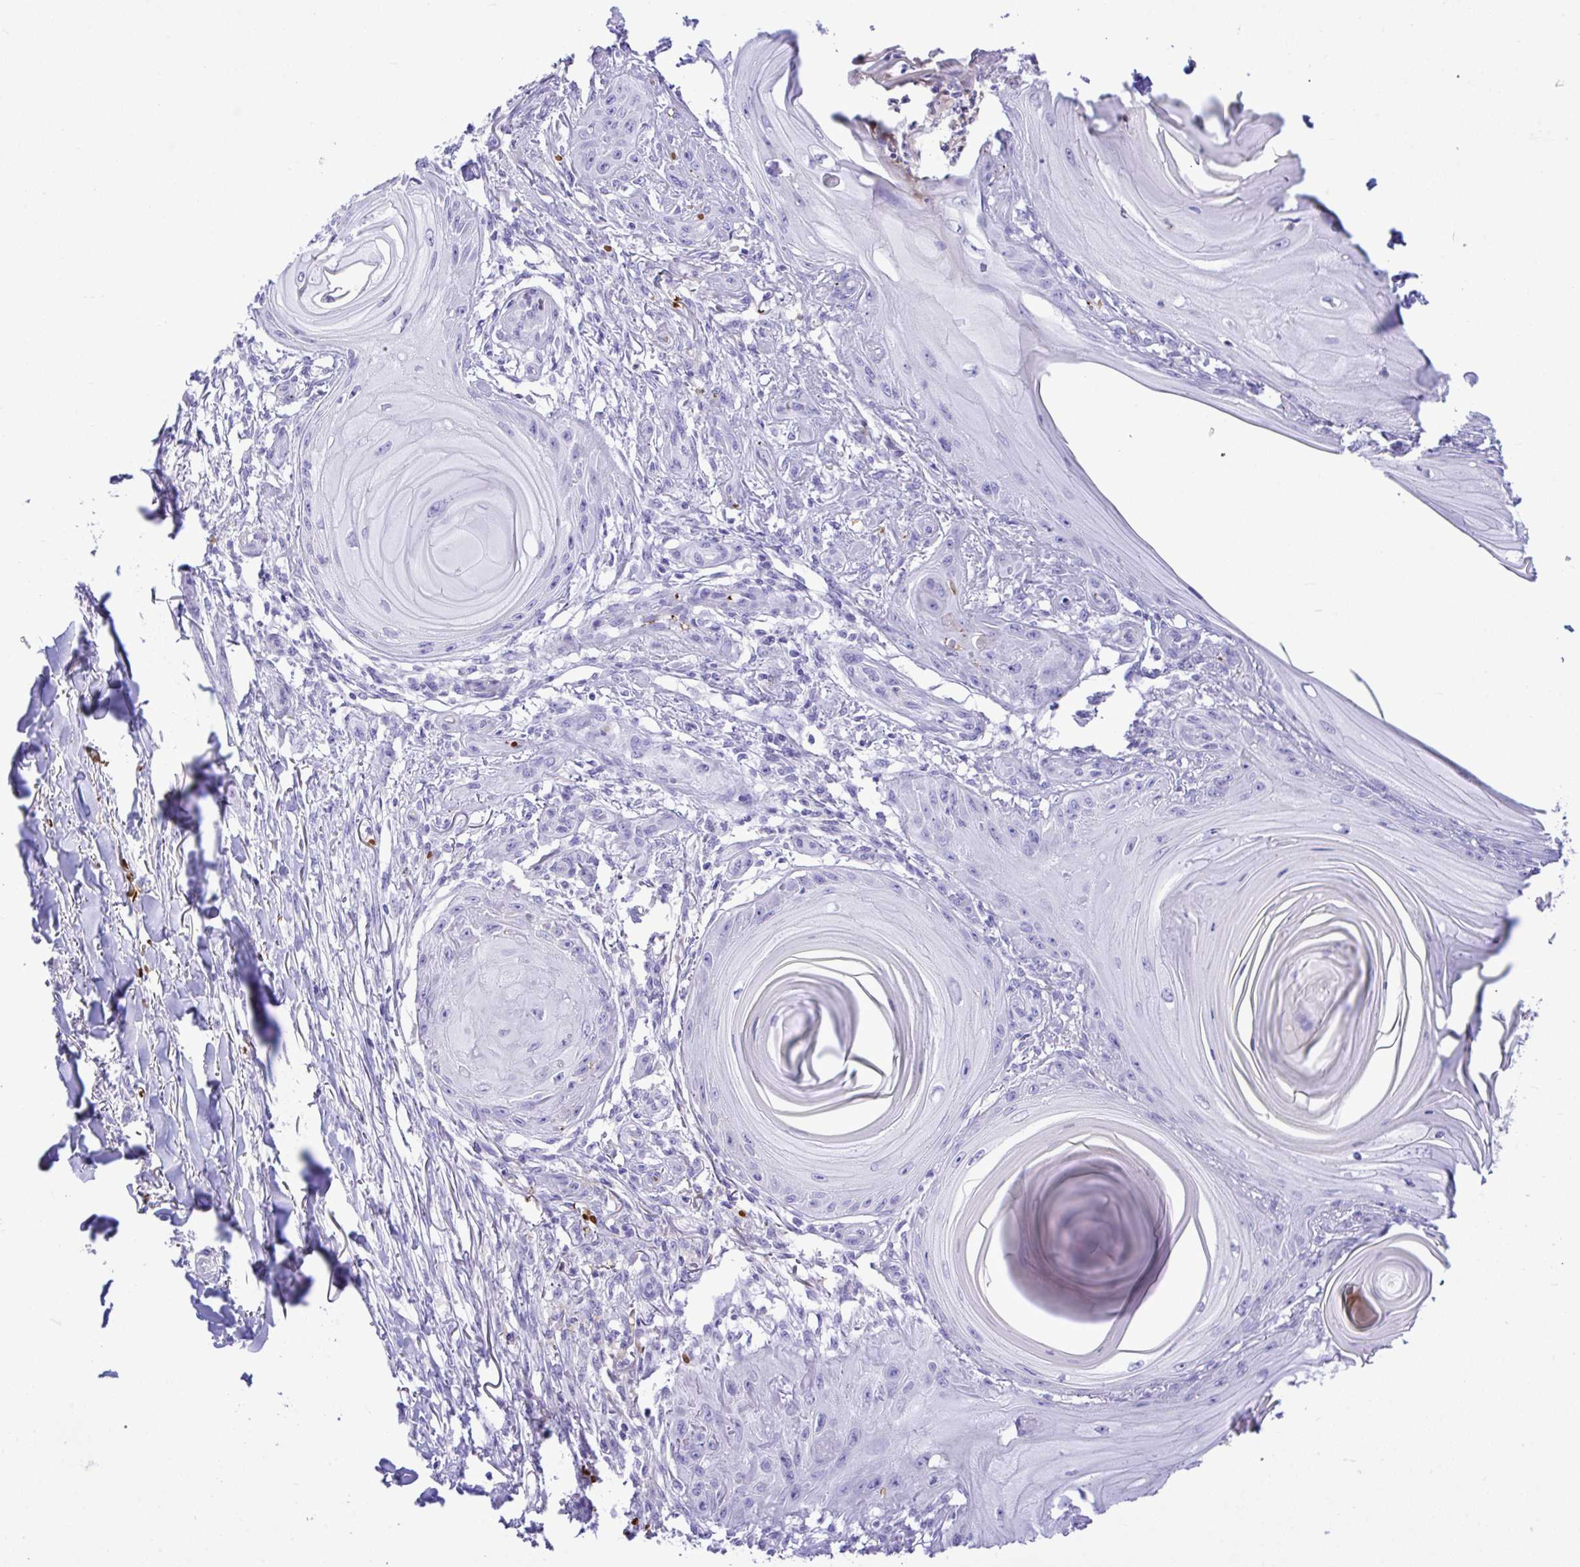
{"staining": {"intensity": "negative", "quantity": "none", "location": "none"}, "tissue": "skin cancer", "cell_type": "Tumor cells", "image_type": "cancer", "snomed": [{"axis": "morphology", "description": "Squamous cell carcinoma, NOS"}, {"axis": "topography", "description": "Skin"}], "caption": "This histopathology image is of squamous cell carcinoma (skin) stained with immunohistochemistry (IHC) to label a protein in brown with the nuclei are counter-stained blue. There is no staining in tumor cells.", "gene": "ZNF221", "patient": {"sex": "female", "age": 77}}